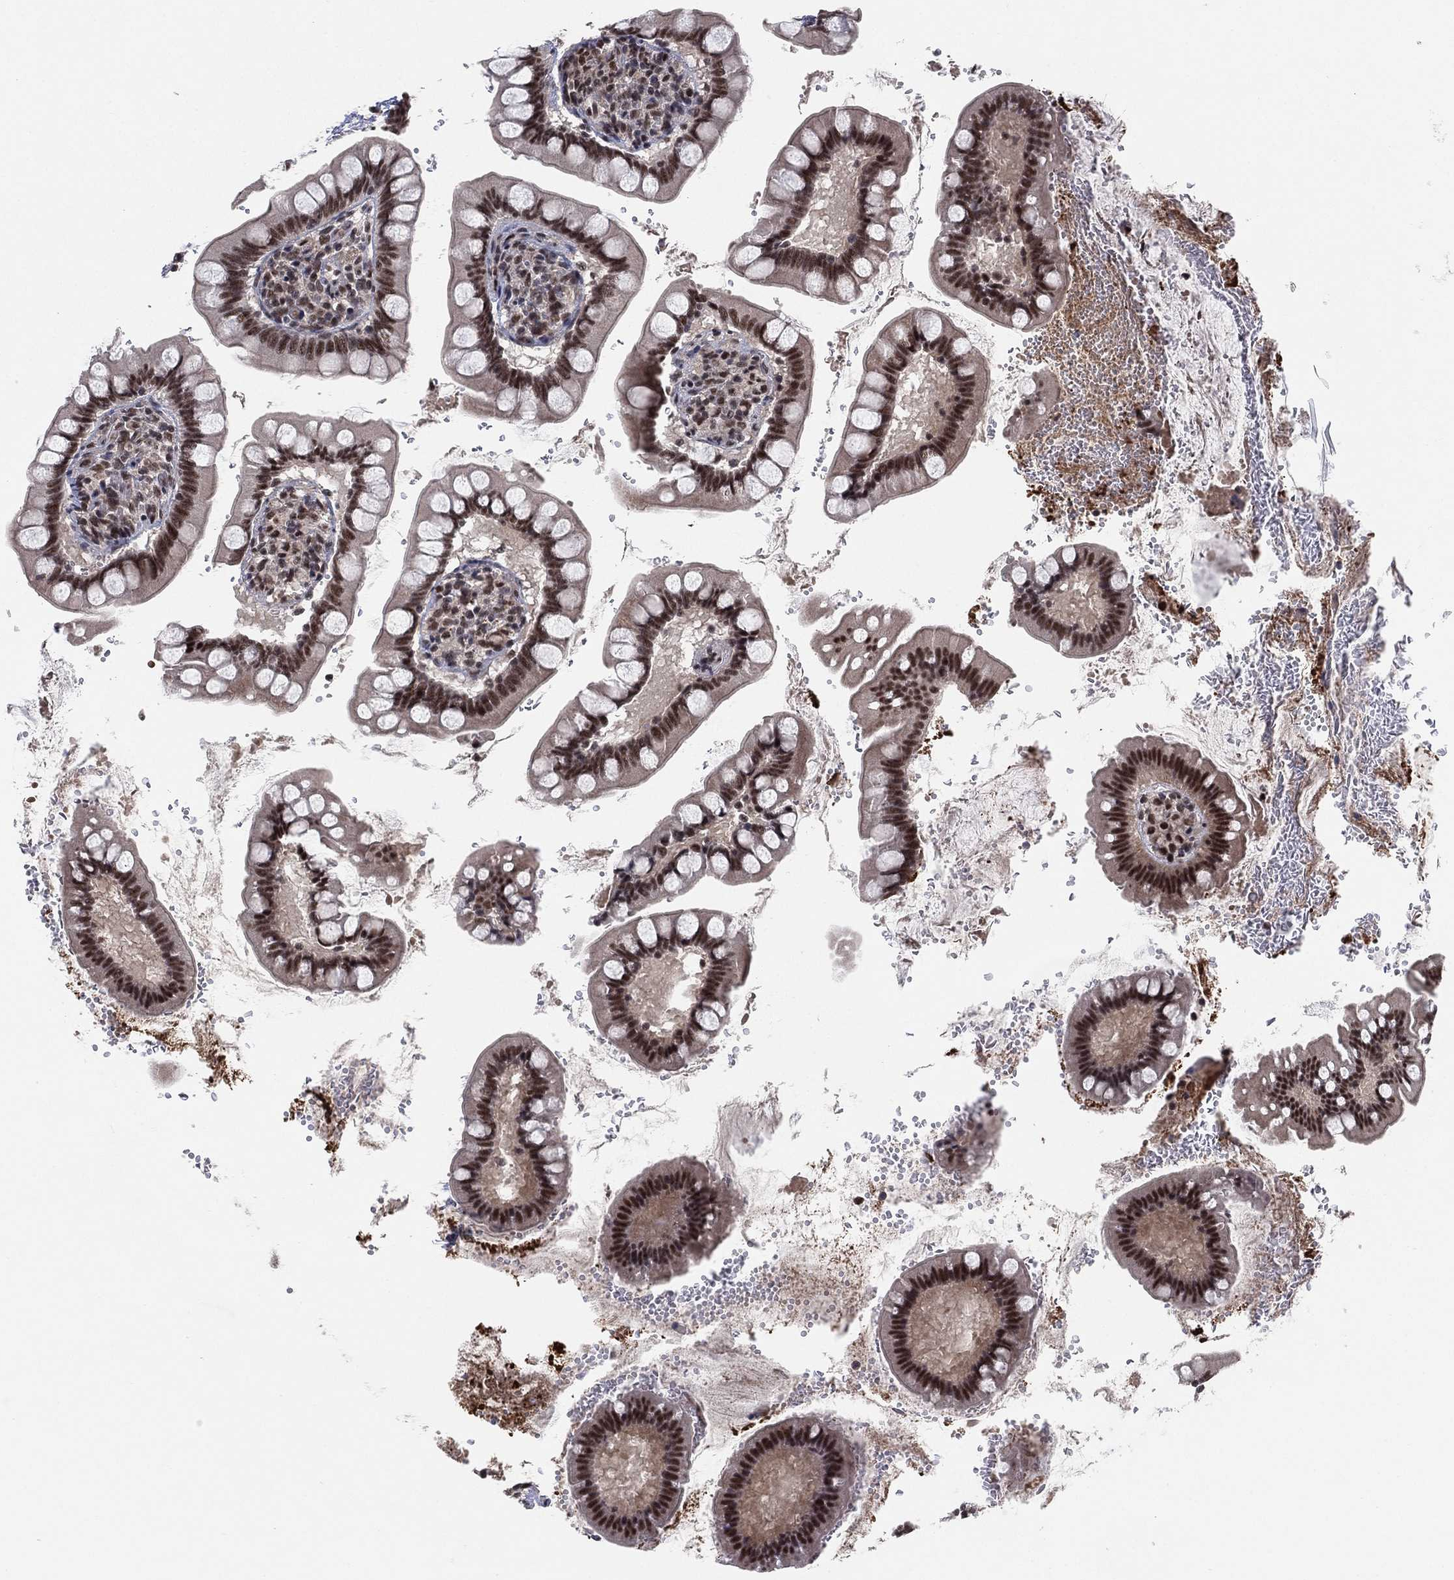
{"staining": {"intensity": "moderate", "quantity": "25%-75%", "location": "nuclear"}, "tissue": "small intestine", "cell_type": "Glandular cells", "image_type": "normal", "snomed": [{"axis": "morphology", "description": "Normal tissue, NOS"}, {"axis": "topography", "description": "Small intestine"}], "caption": "Small intestine stained for a protein (brown) reveals moderate nuclear positive expression in about 25%-75% of glandular cells.", "gene": "DGCR8", "patient": {"sex": "female", "age": 56}}